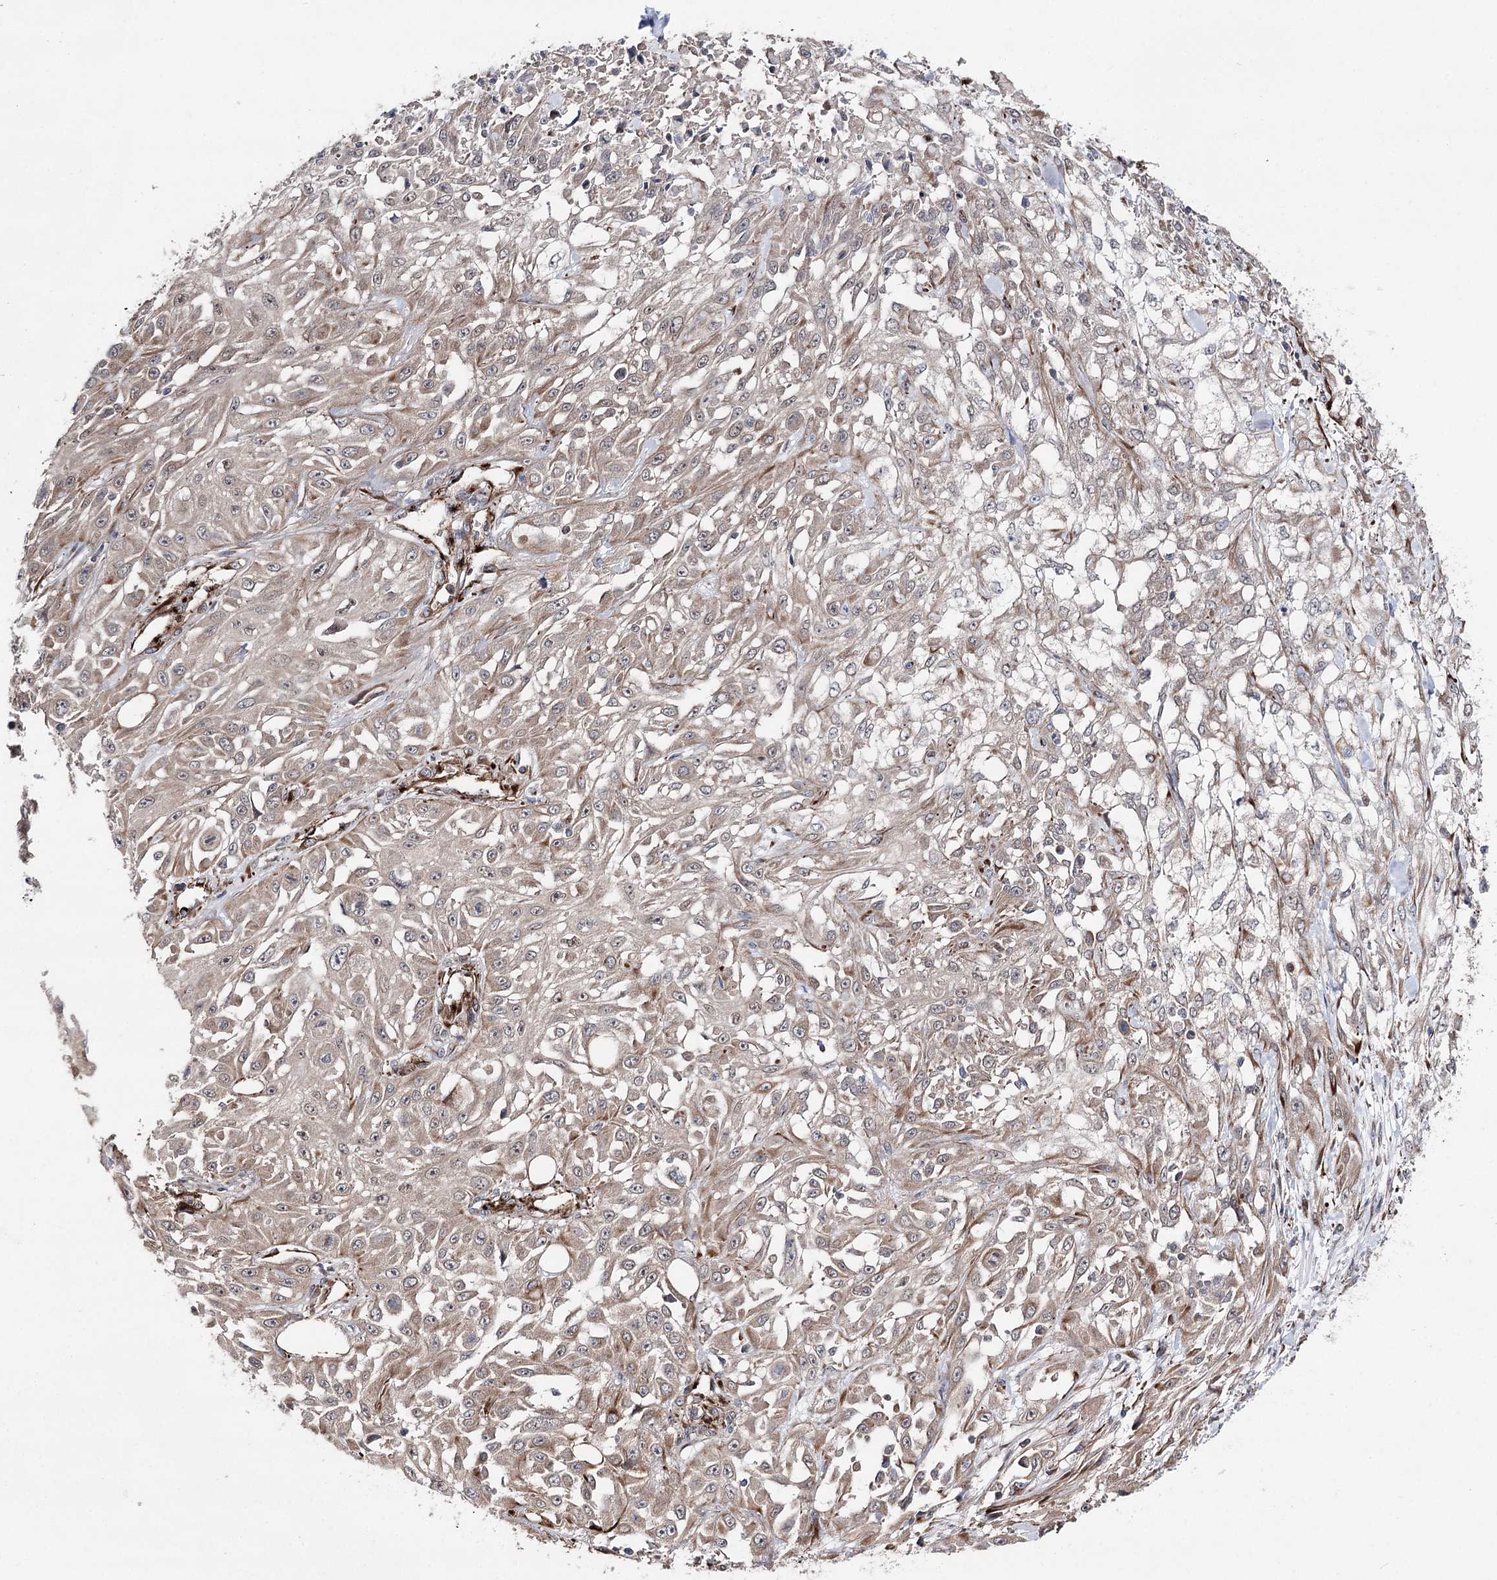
{"staining": {"intensity": "negative", "quantity": "none", "location": "none"}, "tissue": "skin cancer", "cell_type": "Tumor cells", "image_type": "cancer", "snomed": [{"axis": "morphology", "description": "Squamous cell carcinoma, NOS"}, {"axis": "morphology", "description": "Squamous cell carcinoma, metastatic, NOS"}, {"axis": "topography", "description": "Skin"}, {"axis": "topography", "description": "Lymph node"}], "caption": "Immunohistochemistry micrograph of human skin cancer stained for a protein (brown), which reveals no staining in tumor cells.", "gene": "MIB1", "patient": {"sex": "male", "age": 75}}